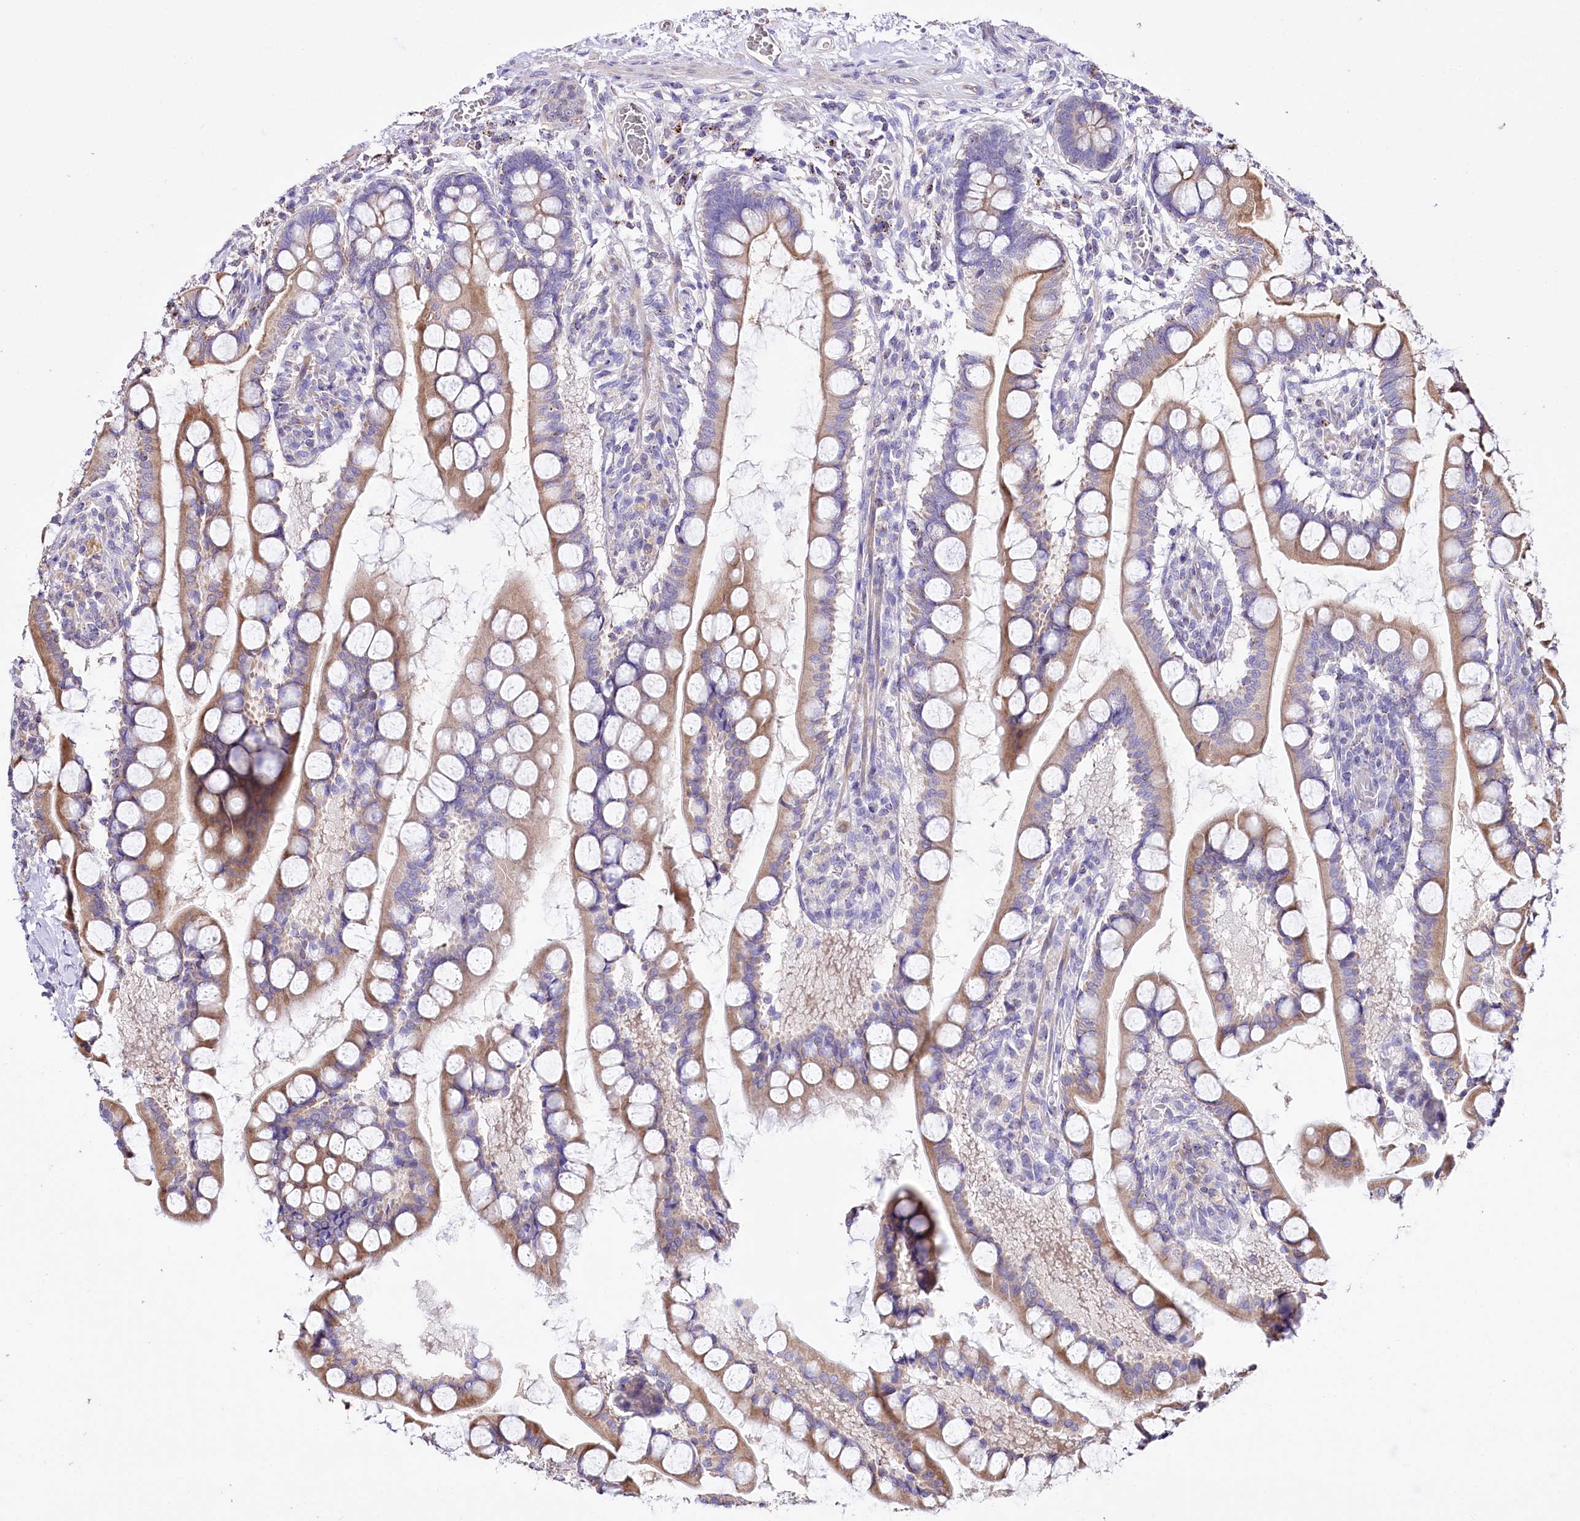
{"staining": {"intensity": "moderate", "quantity": ">75%", "location": "cytoplasmic/membranous"}, "tissue": "small intestine", "cell_type": "Glandular cells", "image_type": "normal", "snomed": [{"axis": "morphology", "description": "Normal tissue, NOS"}, {"axis": "topography", "description": "Small intestine"}], "caption": "Glandular cells demonstrate moderate cytoplasmic/membranous staining in about >75% of cells in benign small intestine.", "gene": "PTER", "patient": {"sex": "male", "age": 52}}